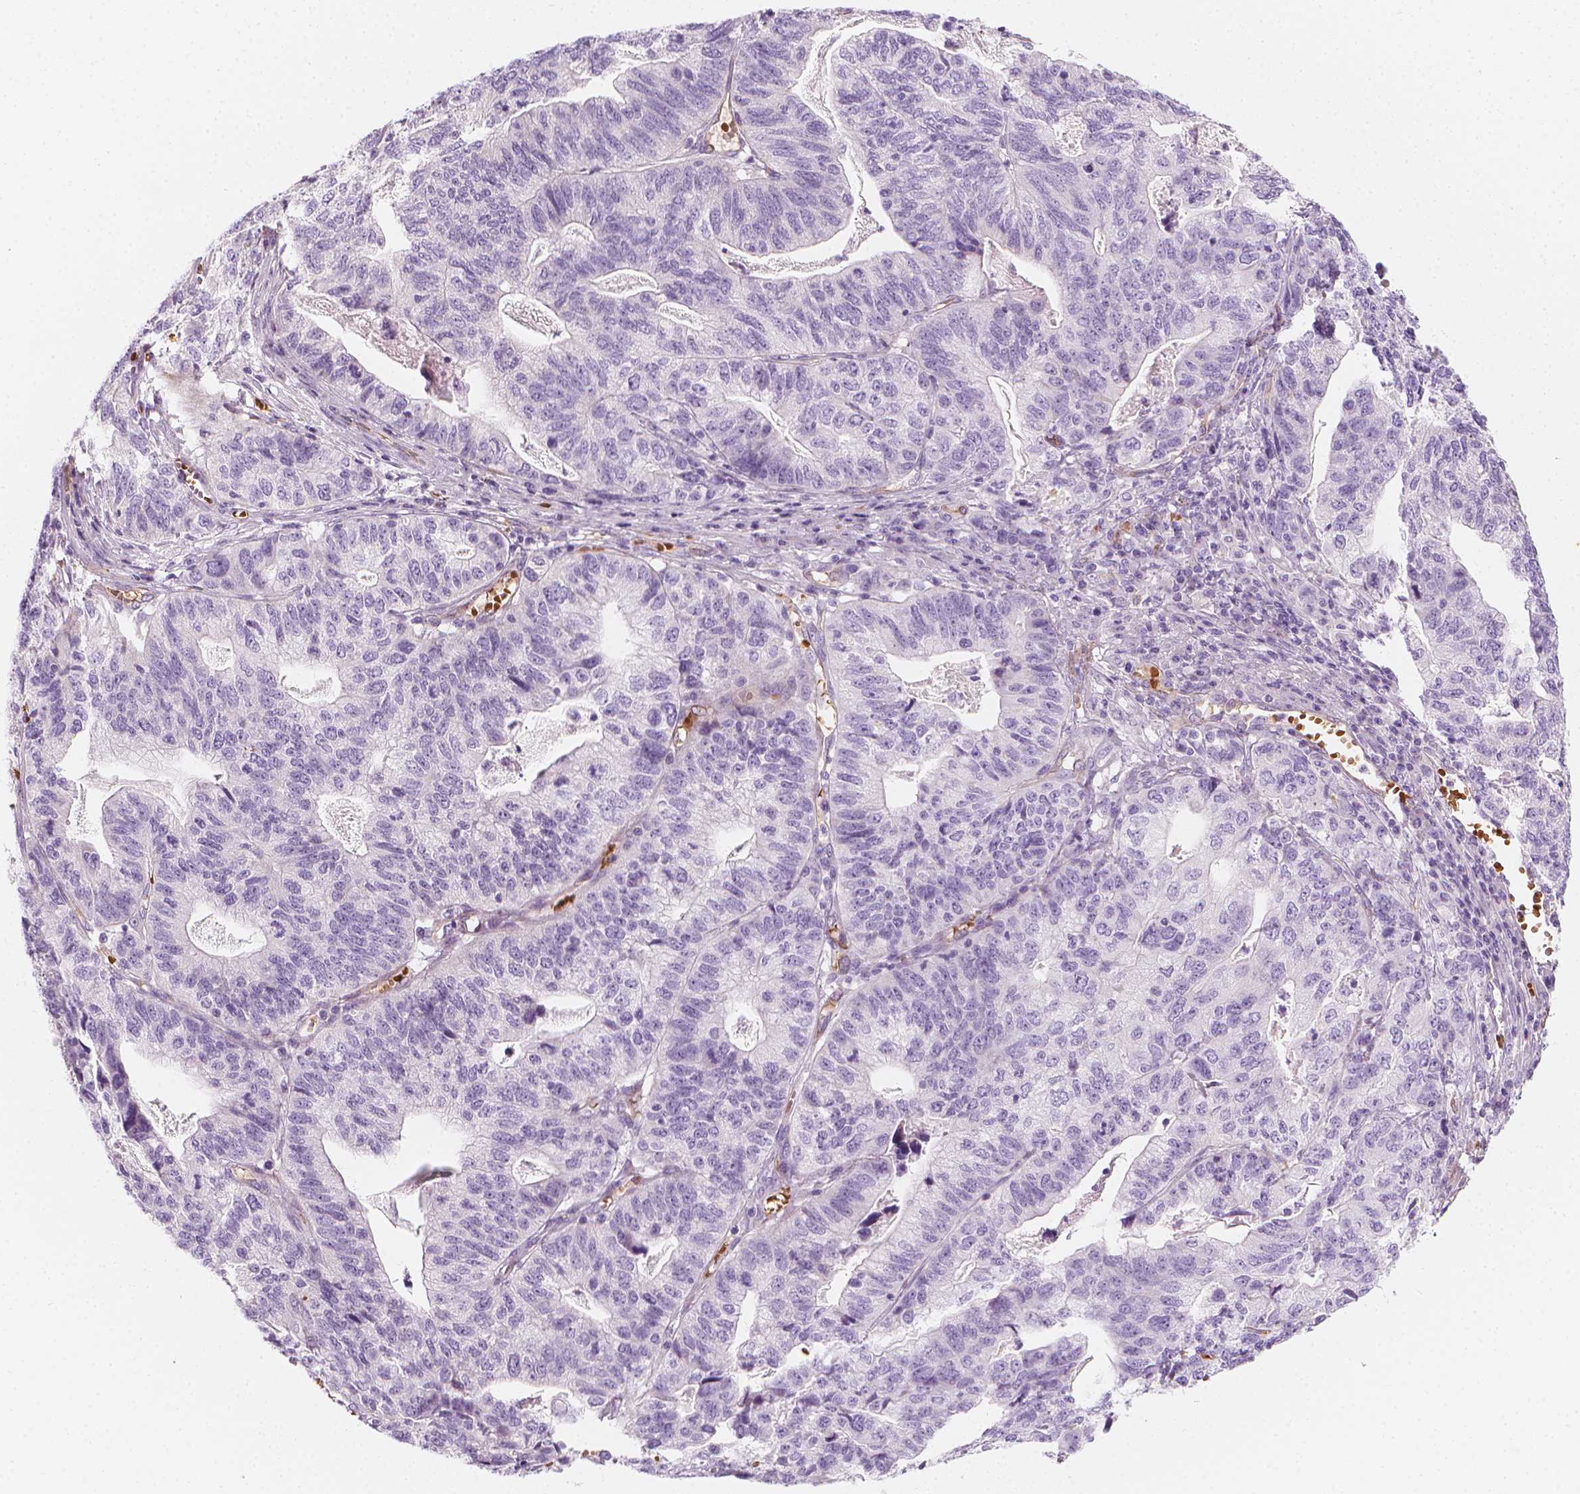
{"staining": {"intensity": "negative", "quantity": "none", "location": "none"}, "tissue": "stomach cancer", "cell_type": "Tumor cells", "image_type": "cancer", "snomed": [{"axis": "morphology", "description": "Adenocarcinoma, NOS"}, {"axis": "topography", "description": "Stomach, upper"}], "caption": "High power microscopy image of an immunohistochemistry (IHC) micrograph of adenocarcinoma (stomach), revealing no significant expression in tumor cells.", "gene": "CES1", "patient": {"sex": "female", "age": 67}}